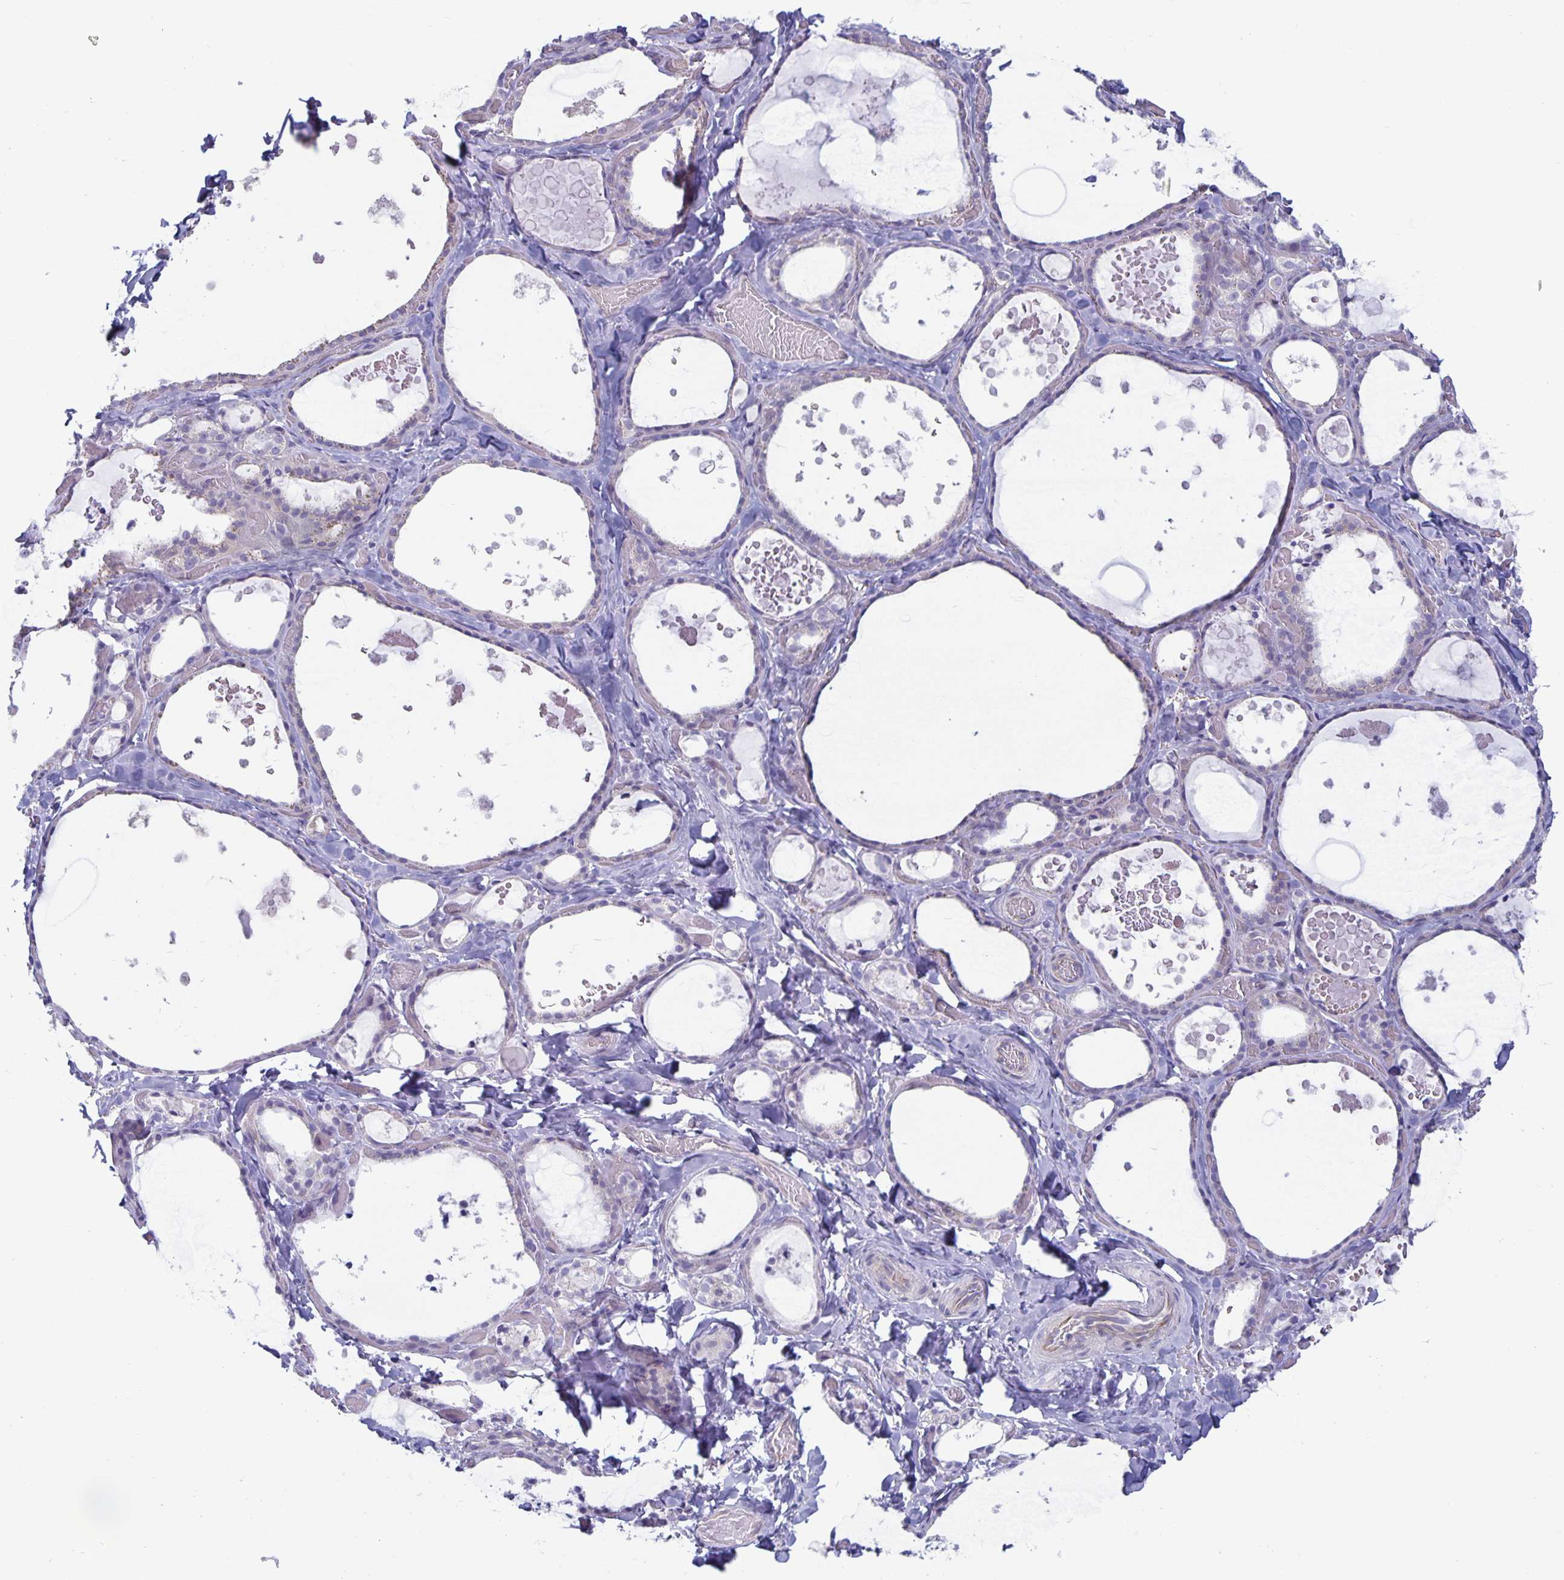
{"staining": {"intensity": "negative", "quantity": "none", "location": "none"}, "tissue": "thyroid gland", "cell_type": "Glandular cells", "image_type": "normal", "snomed": [{"axis": "morphology", "description": "Normal tissue, NOS"}, {"axis": "topography", "description": "Thyroid gland"}], "caption": "DAB immunohistochemical staining of benign human thyroid gland demonstrates no significant positivity in glandular cells.", "gene": "PLCB3", "patient": {"sex": "female", "age": 56}}